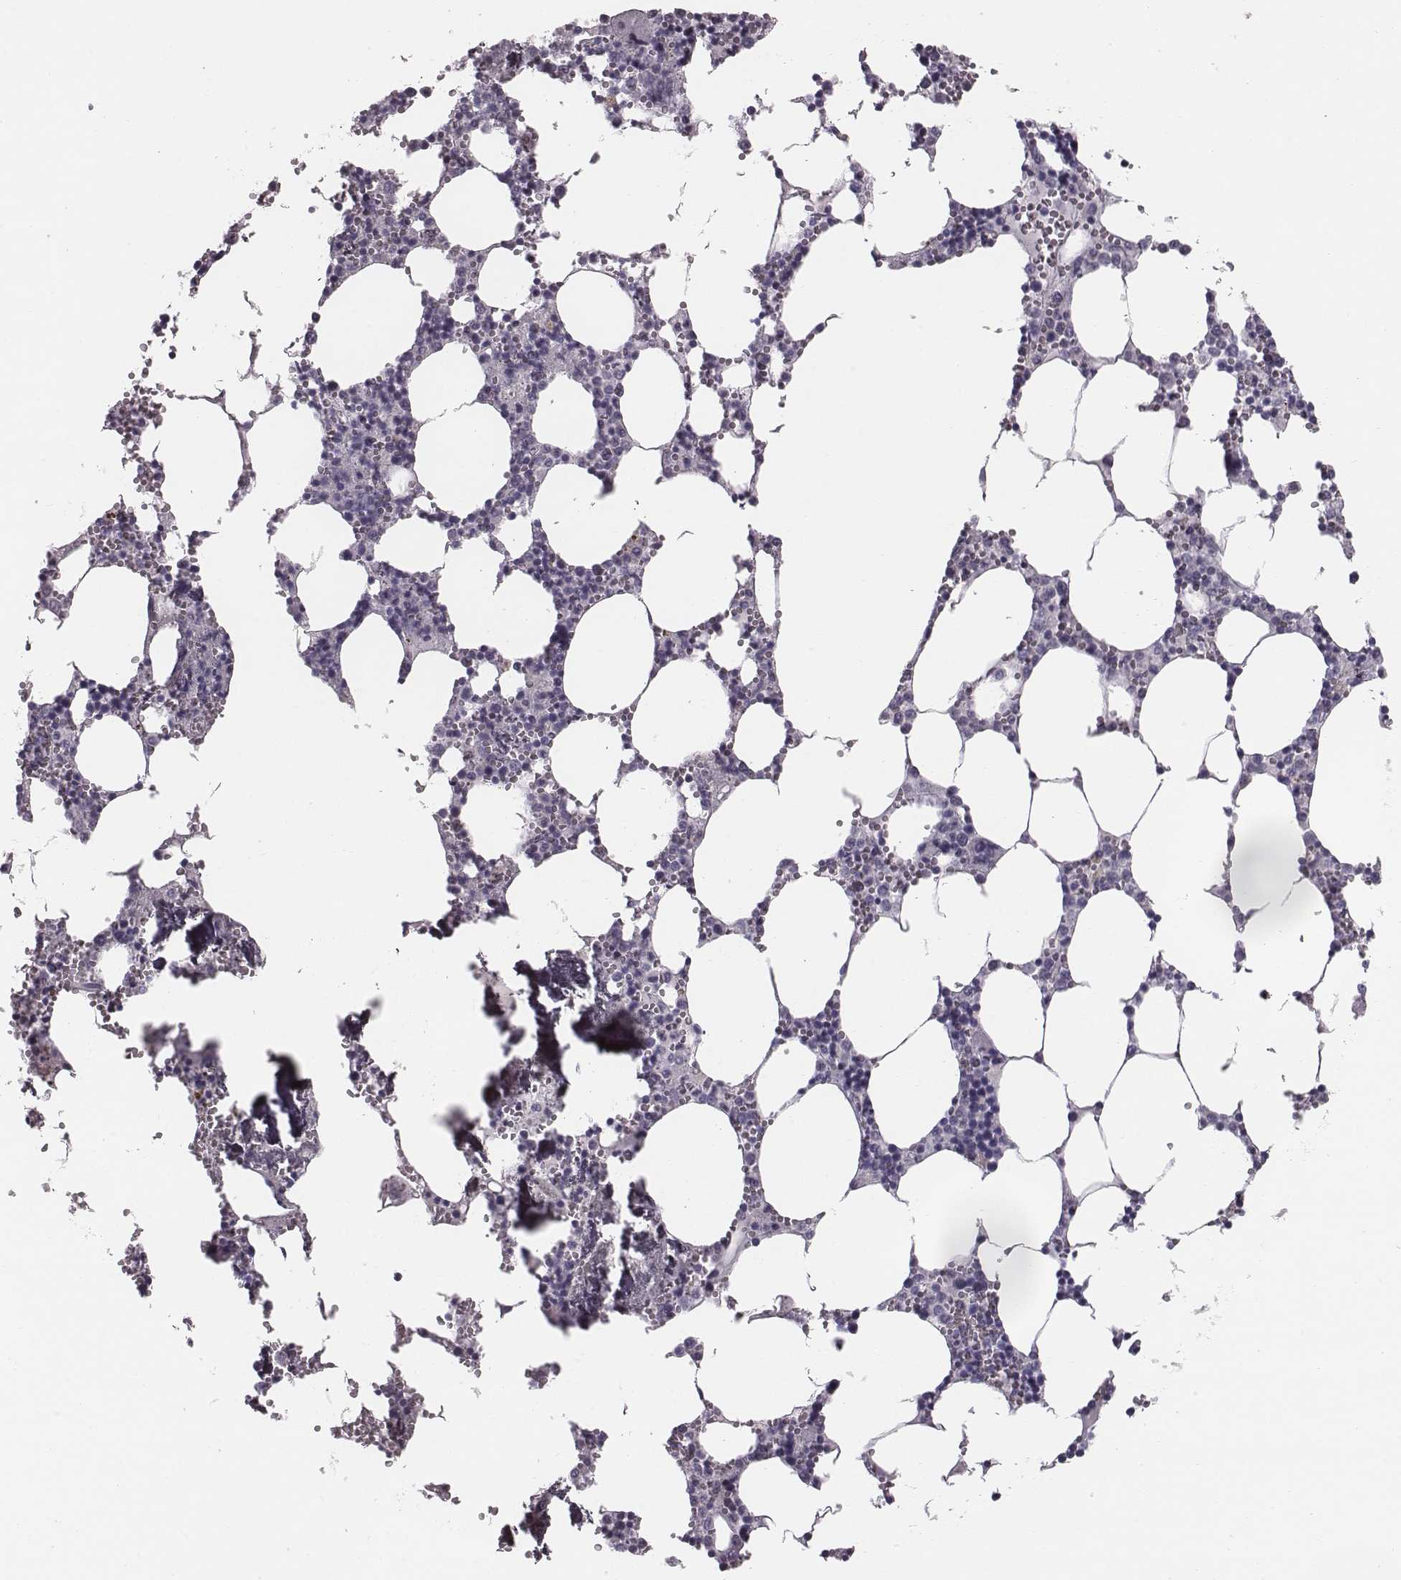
{"staining": {"intensity": "negative", "quantity": "none", "location": "none"}, "tissue": "bone marrow", "cell_type": "Hematopoietic cells", "image_type": "normal", "snomed": [{"axis": "morphology", "description": "Normal tissue, NOS"}, {"axis": "topography", "description": "Bone marrow"}], "caption": "Hematopoietic cells show no significant expression in benign bone marrow.", "gene": "CRISP1", "patient": {"sex": "male", "age": 54}}